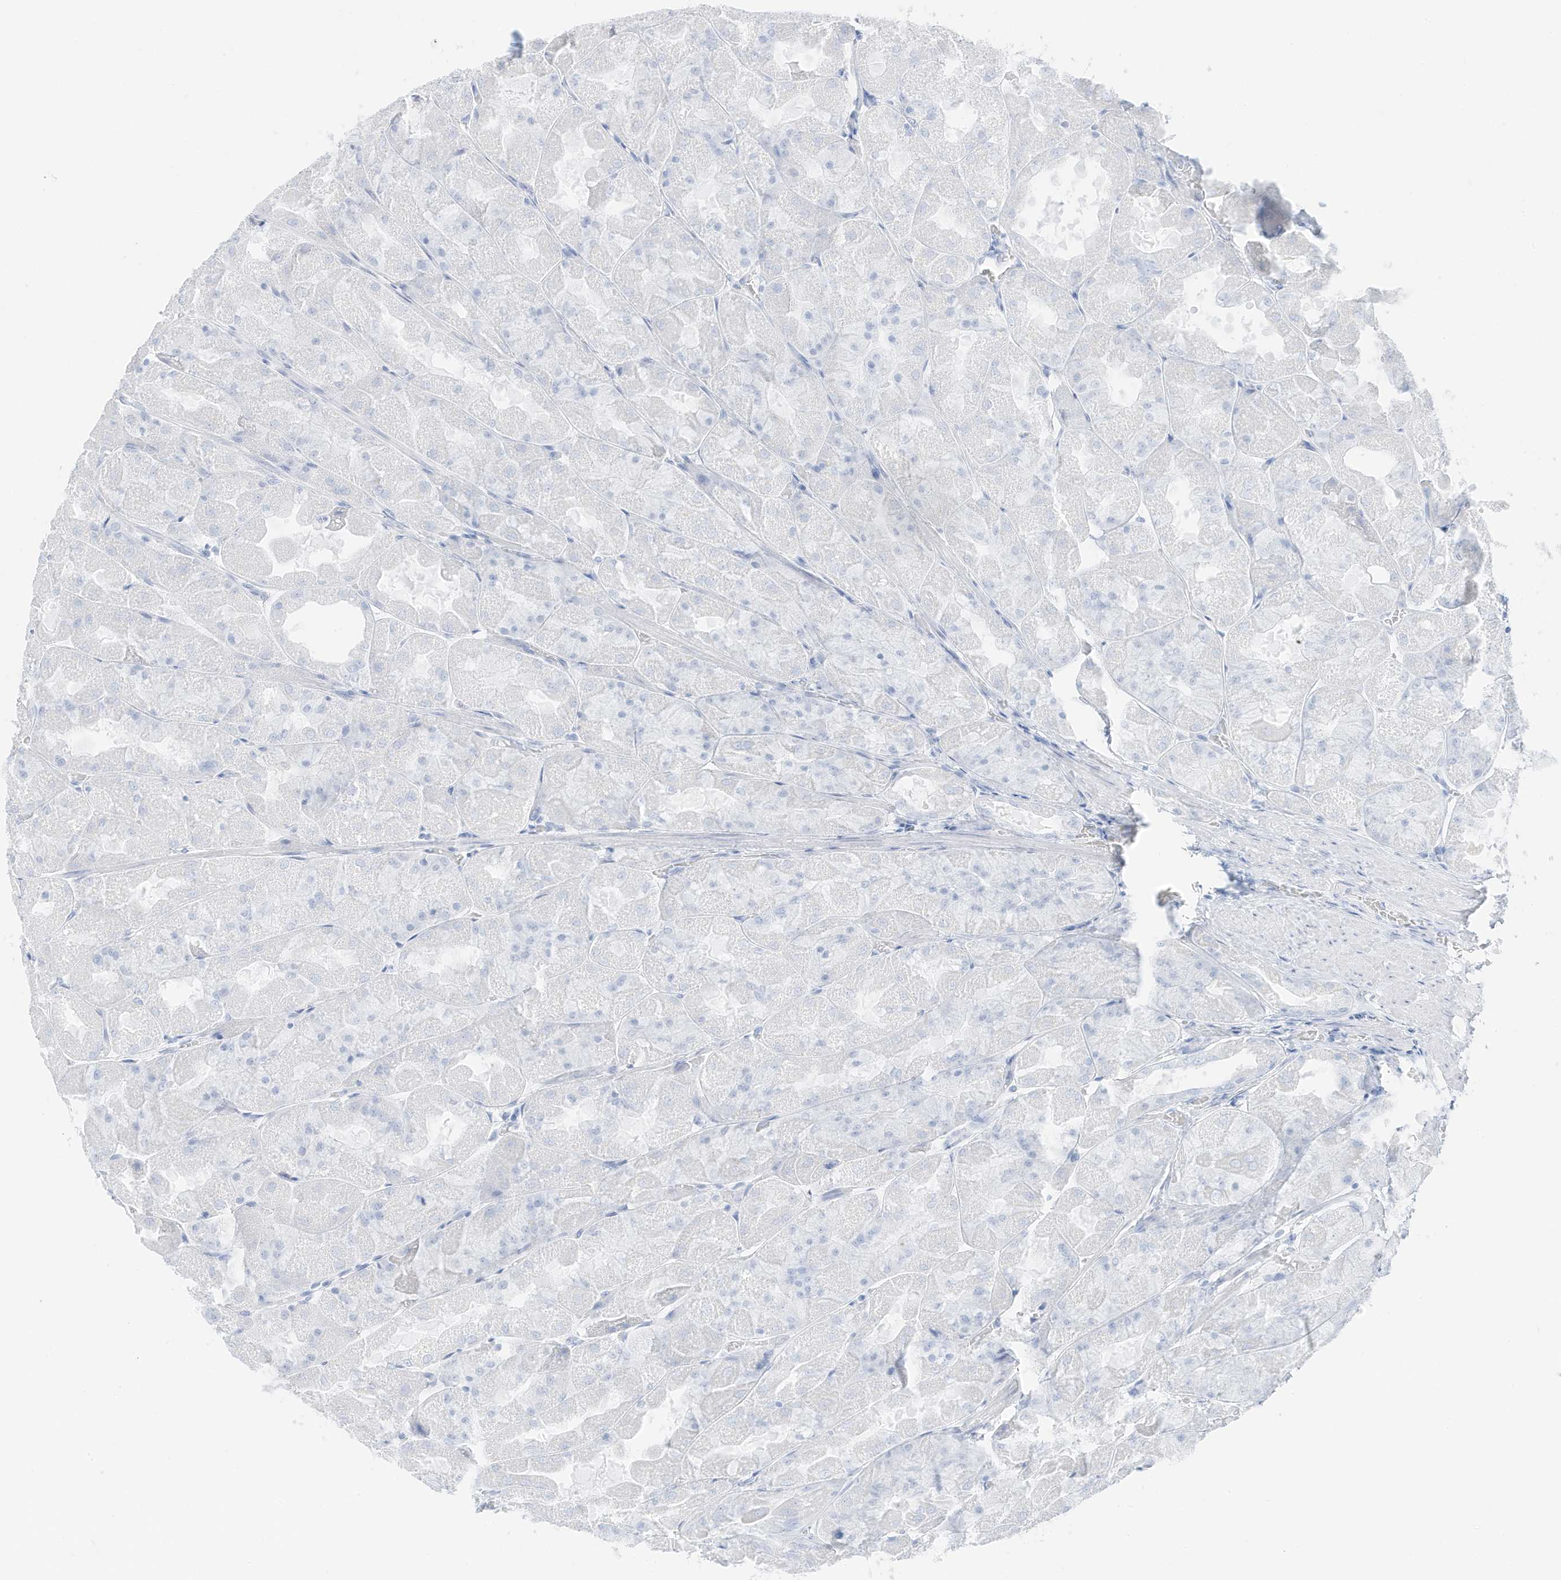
{"staining": {"intensity": "negative", "quantity": "none", "location": "none"}, "tissue": "stomach", "cell_type": "Glandular cells", "image_type": "normal", "snomed": [{"axis": "morphology", "description": "Normal tissue, NOS"}, {"axis": "topography", "description": "Stomach"}], "caption": "DAB immunohistochemical staining of unremarkable human stomach demonstrates no significant staining in glandular cells. (Brightfield microscopy of DAB (3,3'-diaminobenzidine) immunohistochemistry at high magnification).", "gene": "SLC22A13", "patient": {"sex": "female", "age": 61}}